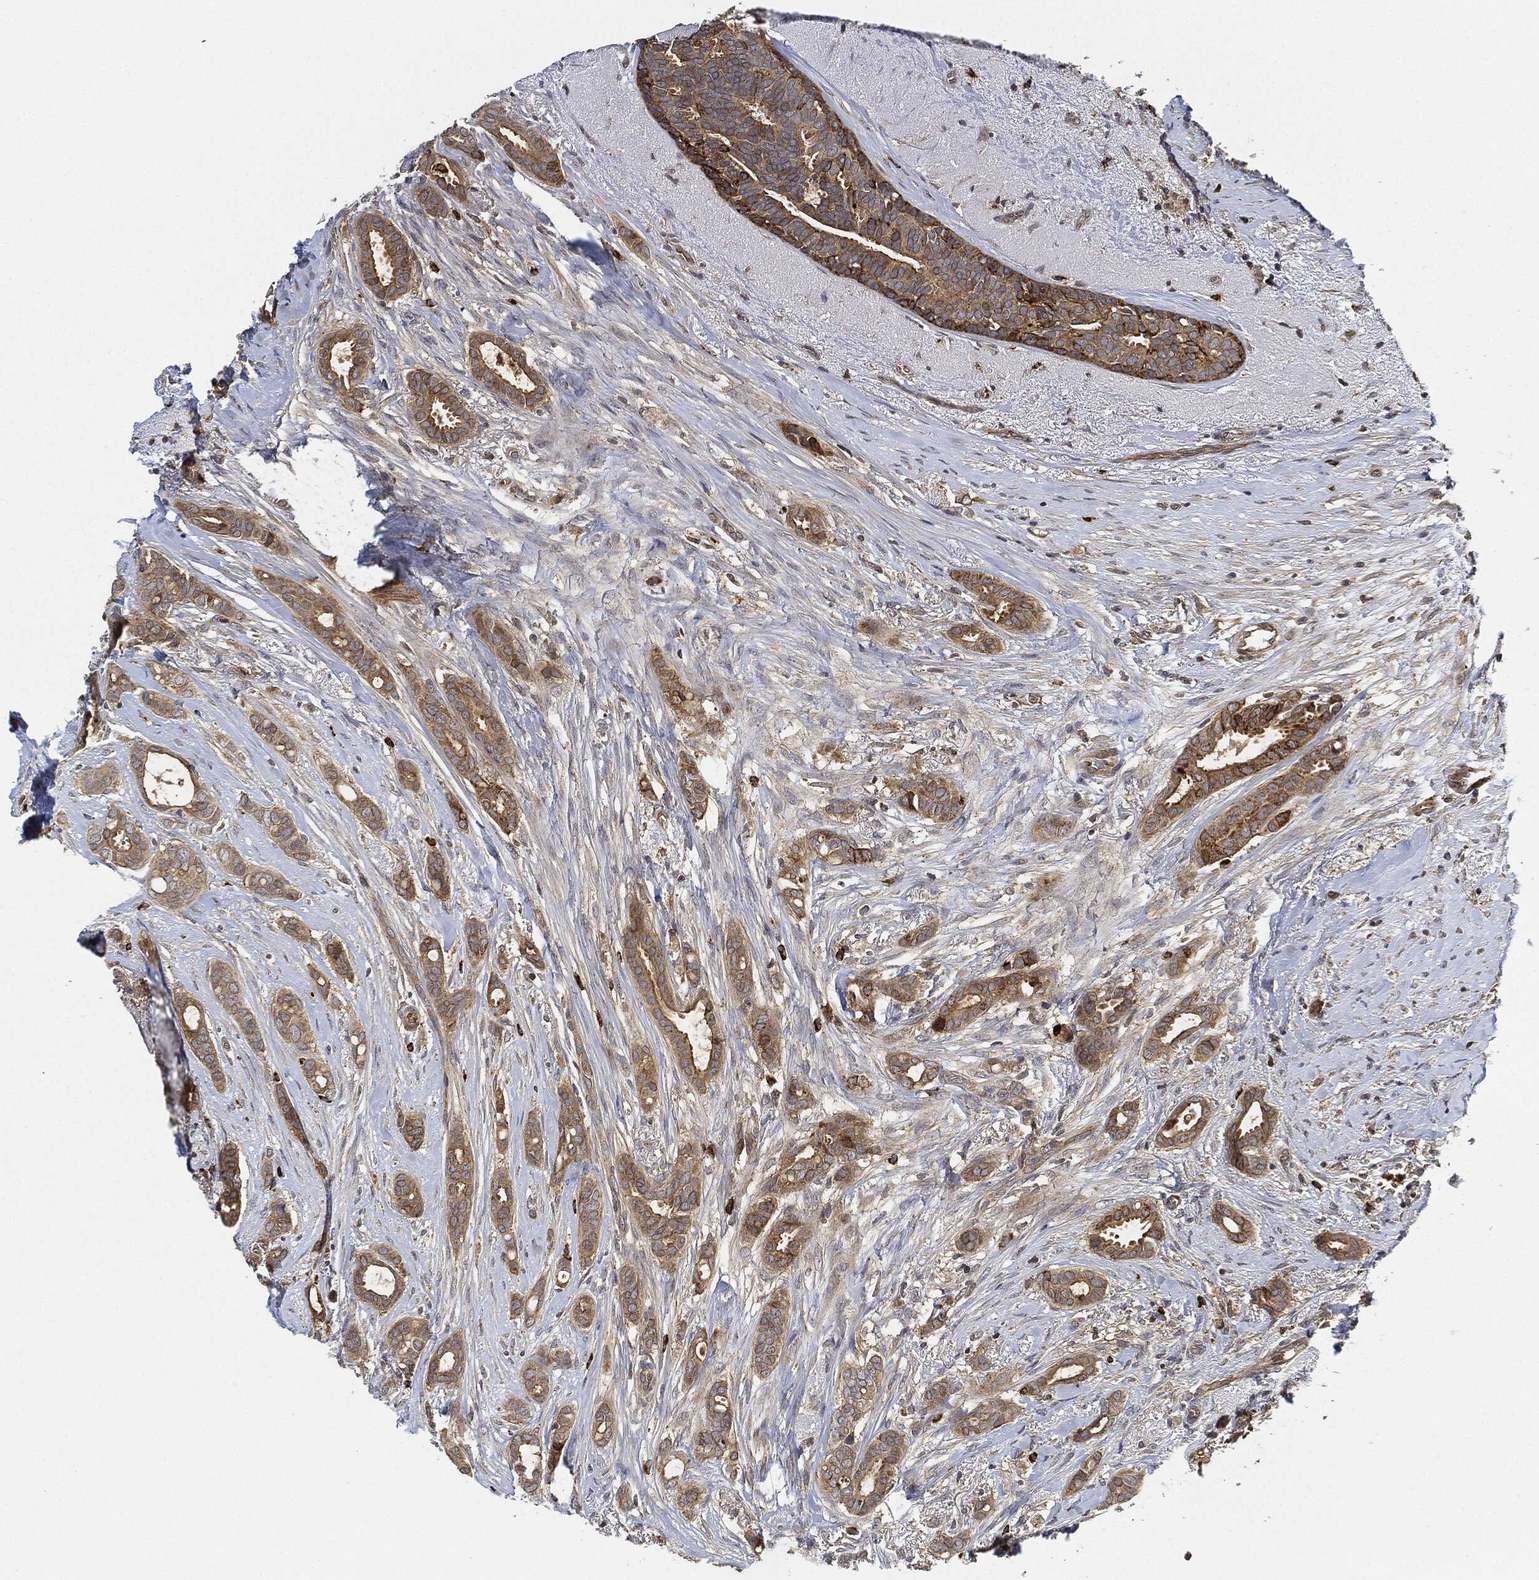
{"staining": {"intensity": "strong", "quantity": "25%-75%", "location": "cytoplasmic/membranous"}, "tissue": "breast cancer", "cell_type": "Tumor cells", "image_type": "cancer", "snomed": [{"axis": "morphology", "description": "Duct carcinoma"}, {"axis": "topography", "description": "Breast"}], "caption": "Infiltrating ductal carcinoma (breast) tissue exhibits strong cytoplasmic/membranous staining in about 25%-75% of tumor cells", "gene": "MAP3K3", "patient": {"sex": "female", "age": 51}}